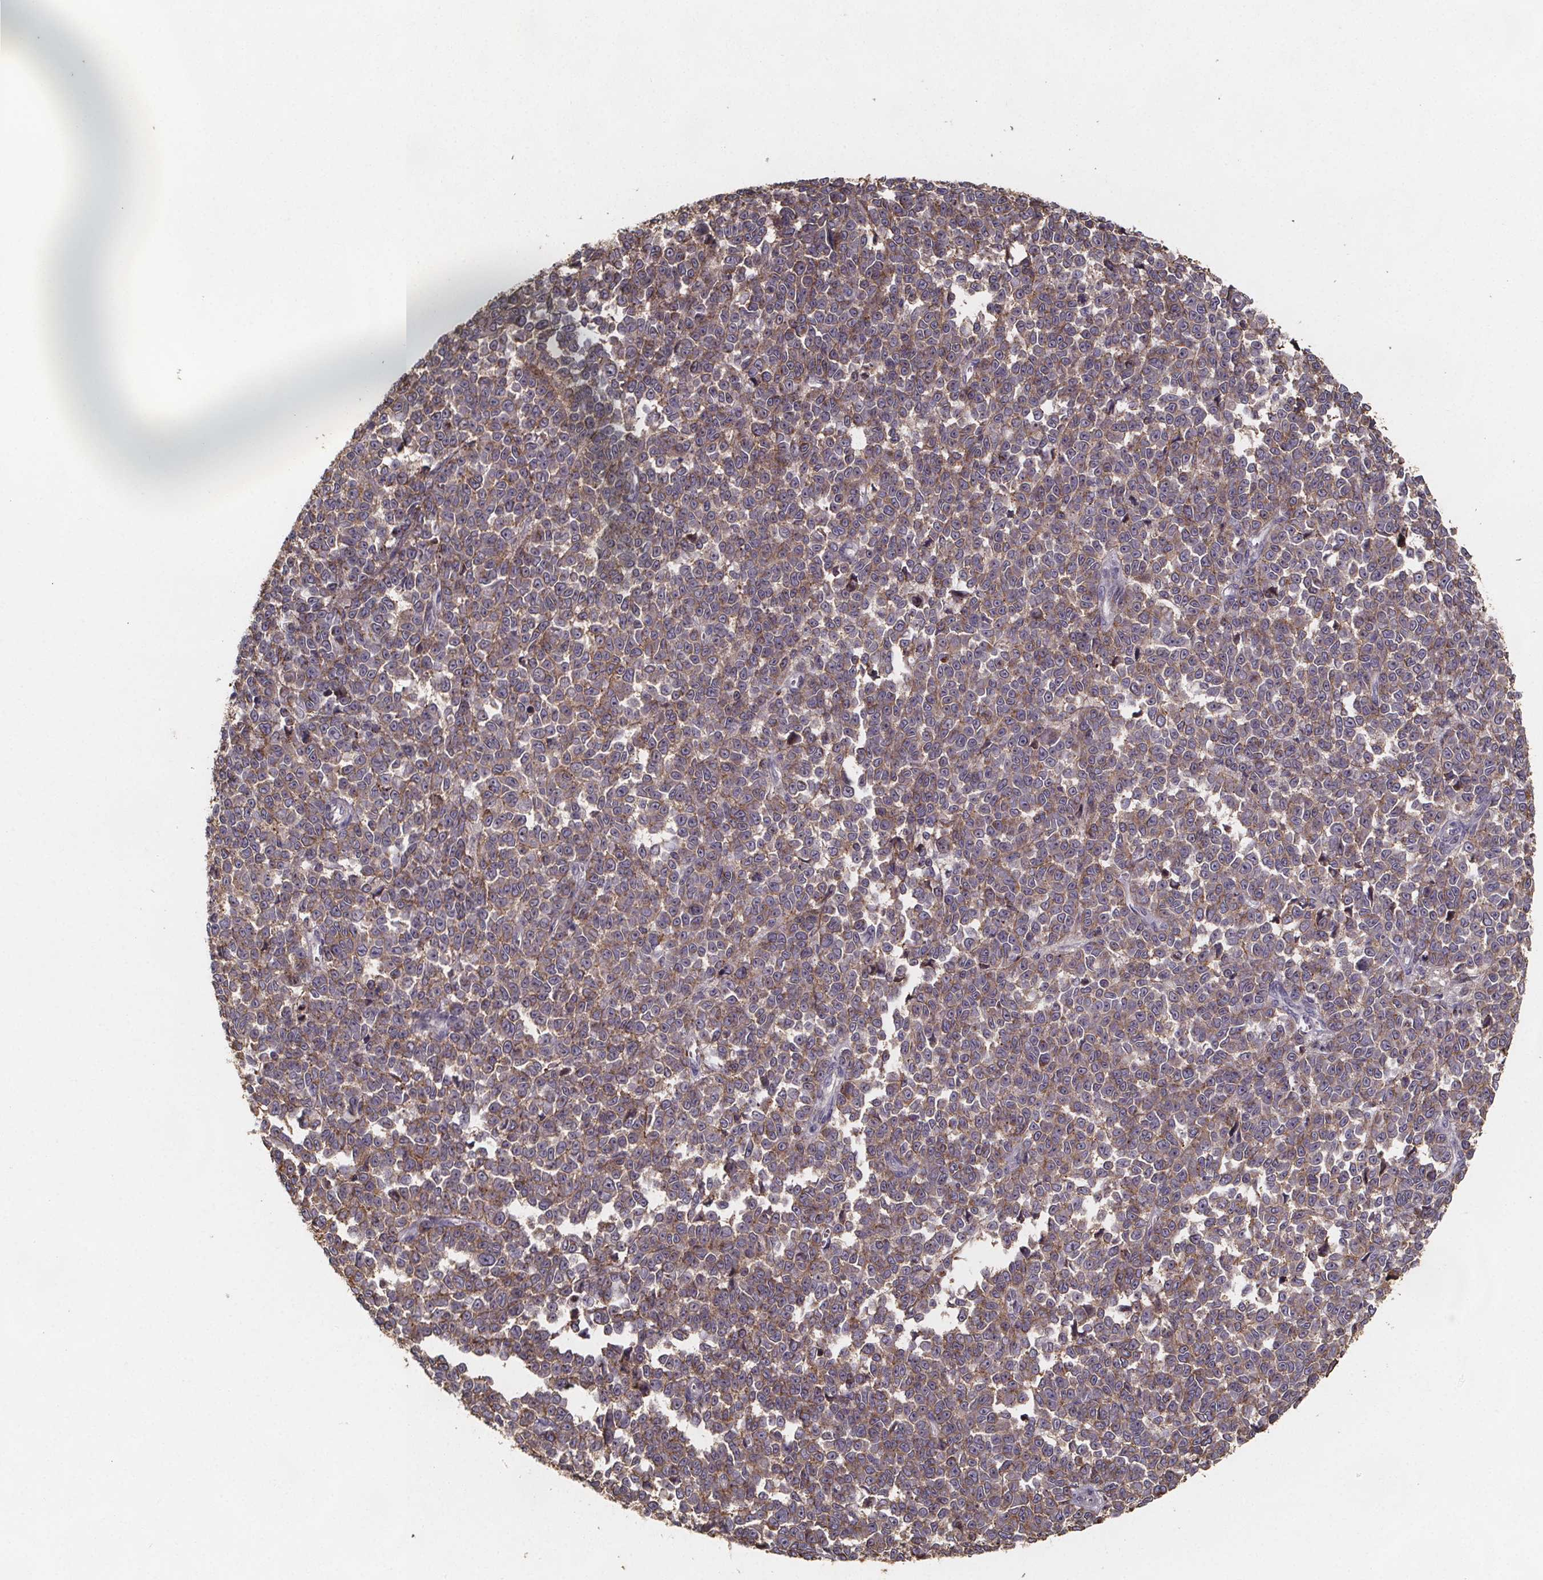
{"staining": {"intensity": "moderate", "quantity": "25%-75%", "location": "cytoplasmic/membranous"}, "tissue": "melanoma", "cell_type": "Tumor cells", "image_type": "cancer", "snomed": [{"axis": "morphology", "description": "Malignant melanoma, NOS"}, {"axis": "topography", "description": "Skin"}], "caption": "Melanoma tissue exhibits moderate cytoplasmic/membranous expression in approximately 25%-75% of tumor cells The staining is performed using DAB brown chromogen to label protein expression. The nuclei are counter-stained blue using hematoxylin.", "gene": "ZNF879", "patient": {"sex": "female", "age": 95}}